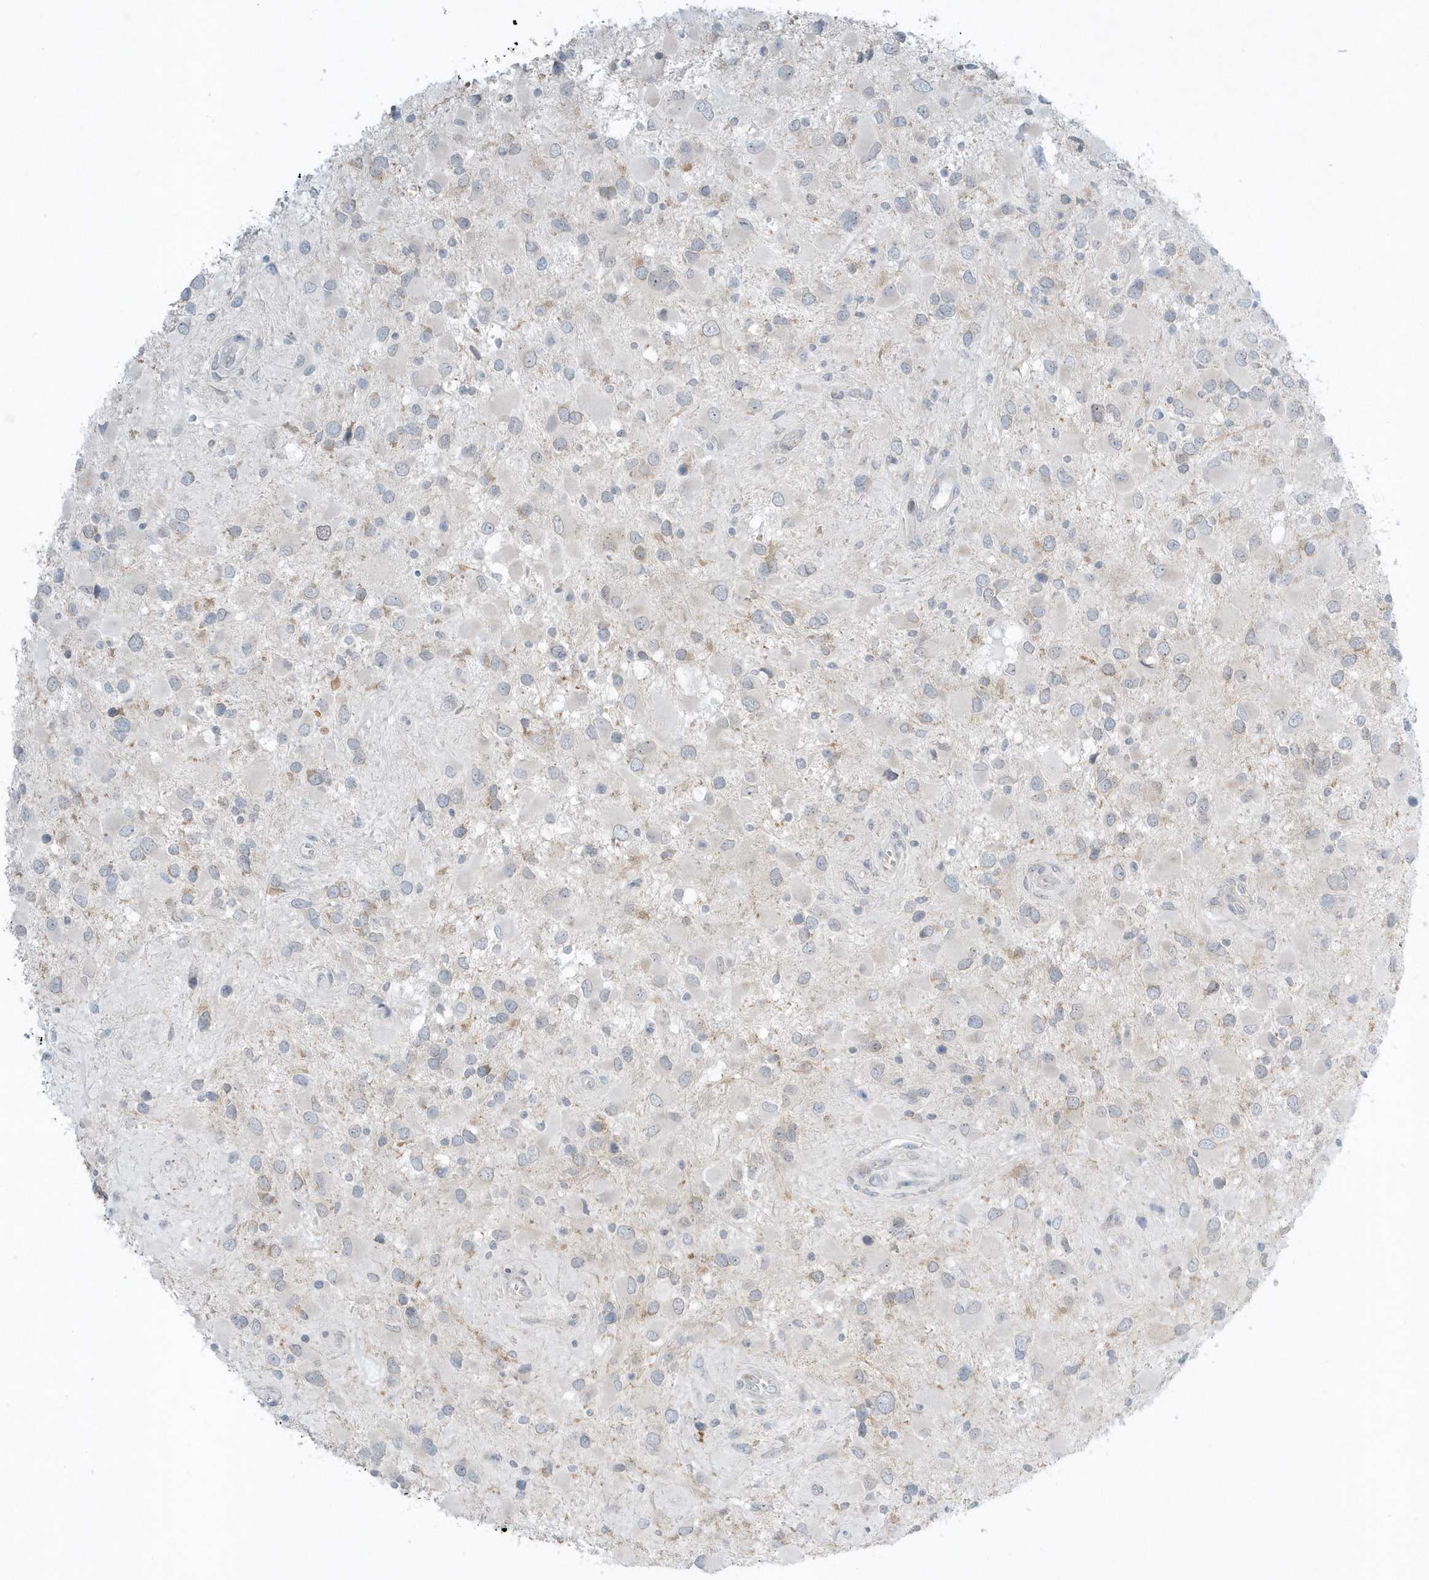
{"staining": {"intensity": "negative", "quantity": "none", "location": "none"}, "tissue": "glioma", "cell_type": "Tumor cells", "image_type": "cancer", "snomed": [{"axis": "morphology", "description": "Glioma, malignant, High grade"}, {"axis": "topography", "description": "Brain"}], "caption": "DAB immunohistochemical staining of human glioma displays no significant positivity in tumor cells.", "gene": "SCN3A", "patient": {"sex": "male", "age": 53}}